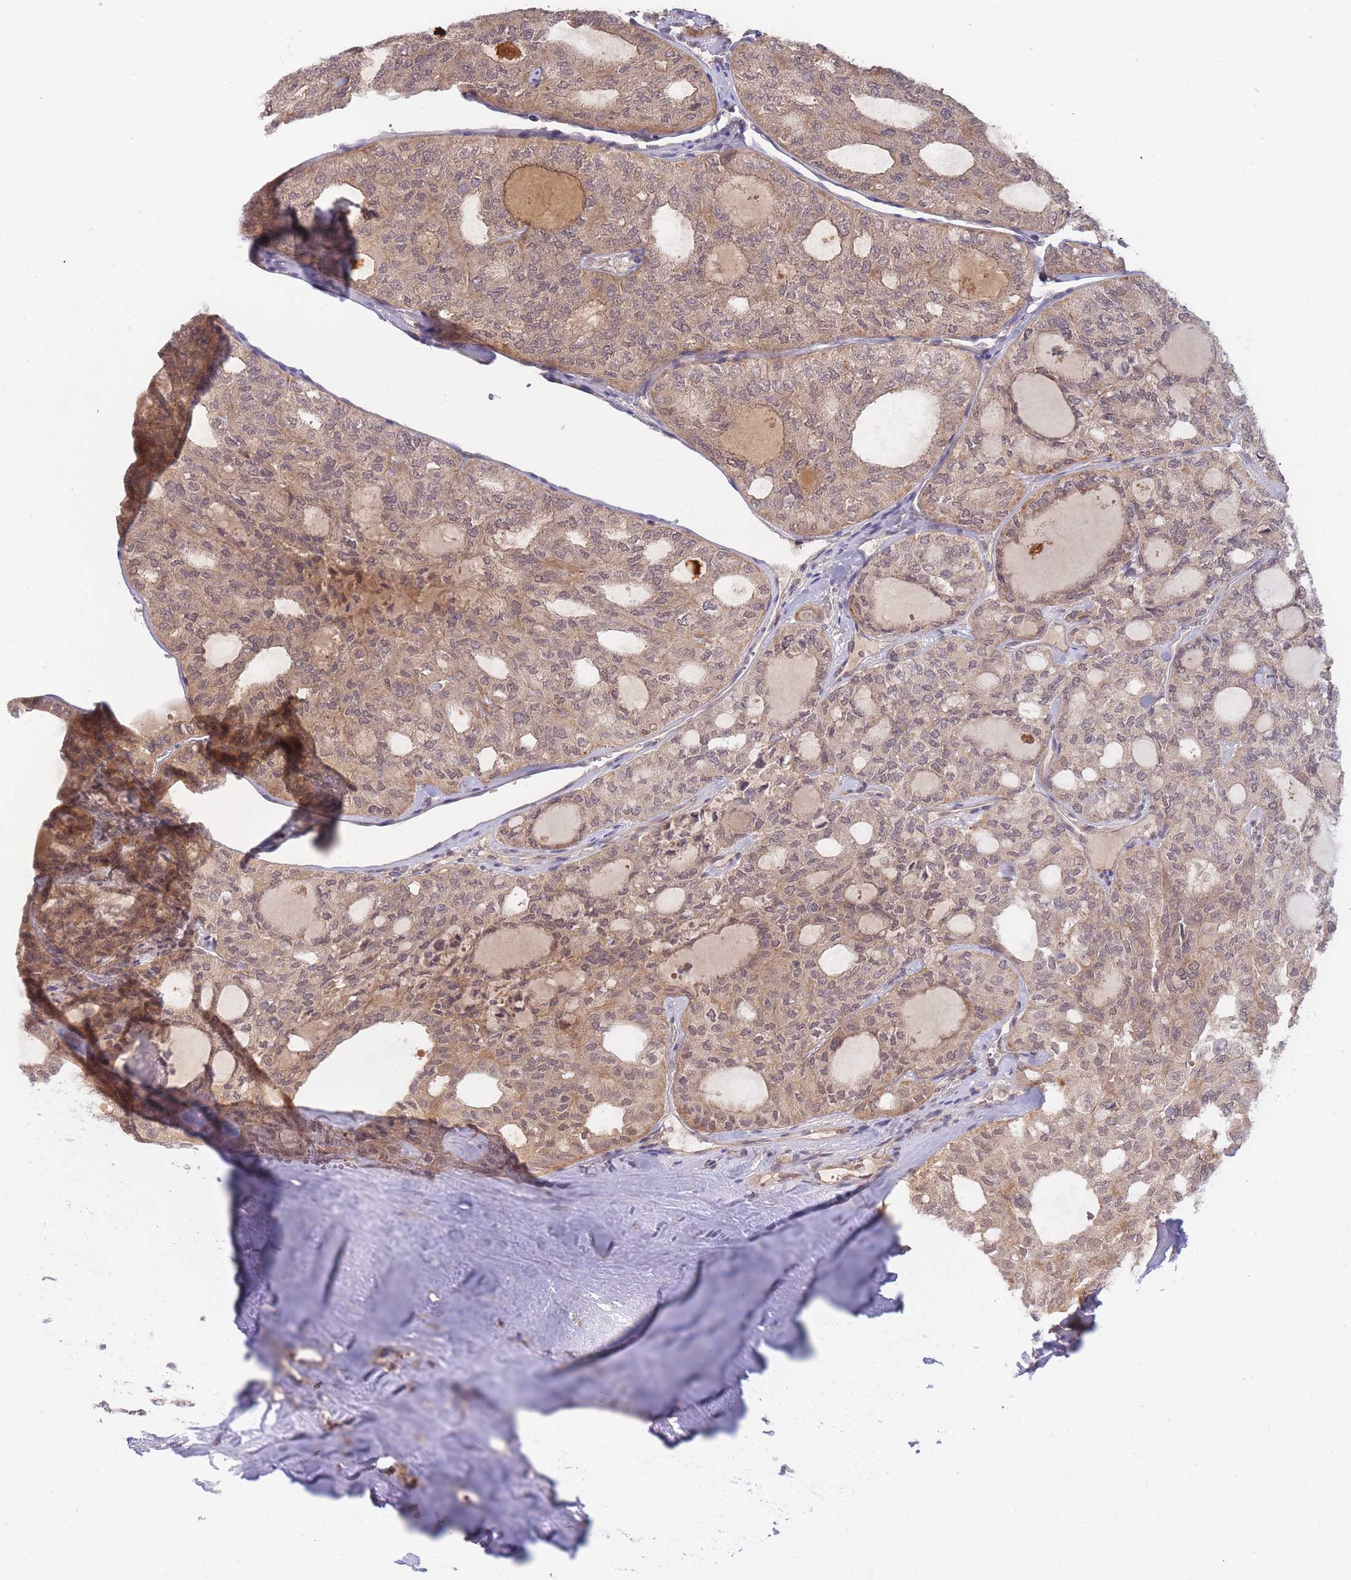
{"staining": {"intensity": "weak", "quantity": ">75%", "location": "cytoplasmic/membranous,nuclear"}, "tissue": "thyroid cancer", "cell_type": "Tumor cells", "image_type": "cancer", "snomed": [{"axis": "morphology", "description": "Follicular adenoma carcinoma, NOS"}, {"axis": "topography", "description": "Thyroid gland"}], "caption": "High-magnification brightfield microscopy of thyroid cancer stained with DAB (brown) and counterstained with hematoxylin (blue). tumor cells exhibit weak cytoplasmic/membranous and nuclear positivity is present in about>75% of cells.", "gene": "SMC6", "patient": {"sex": "male", "age": 75}}